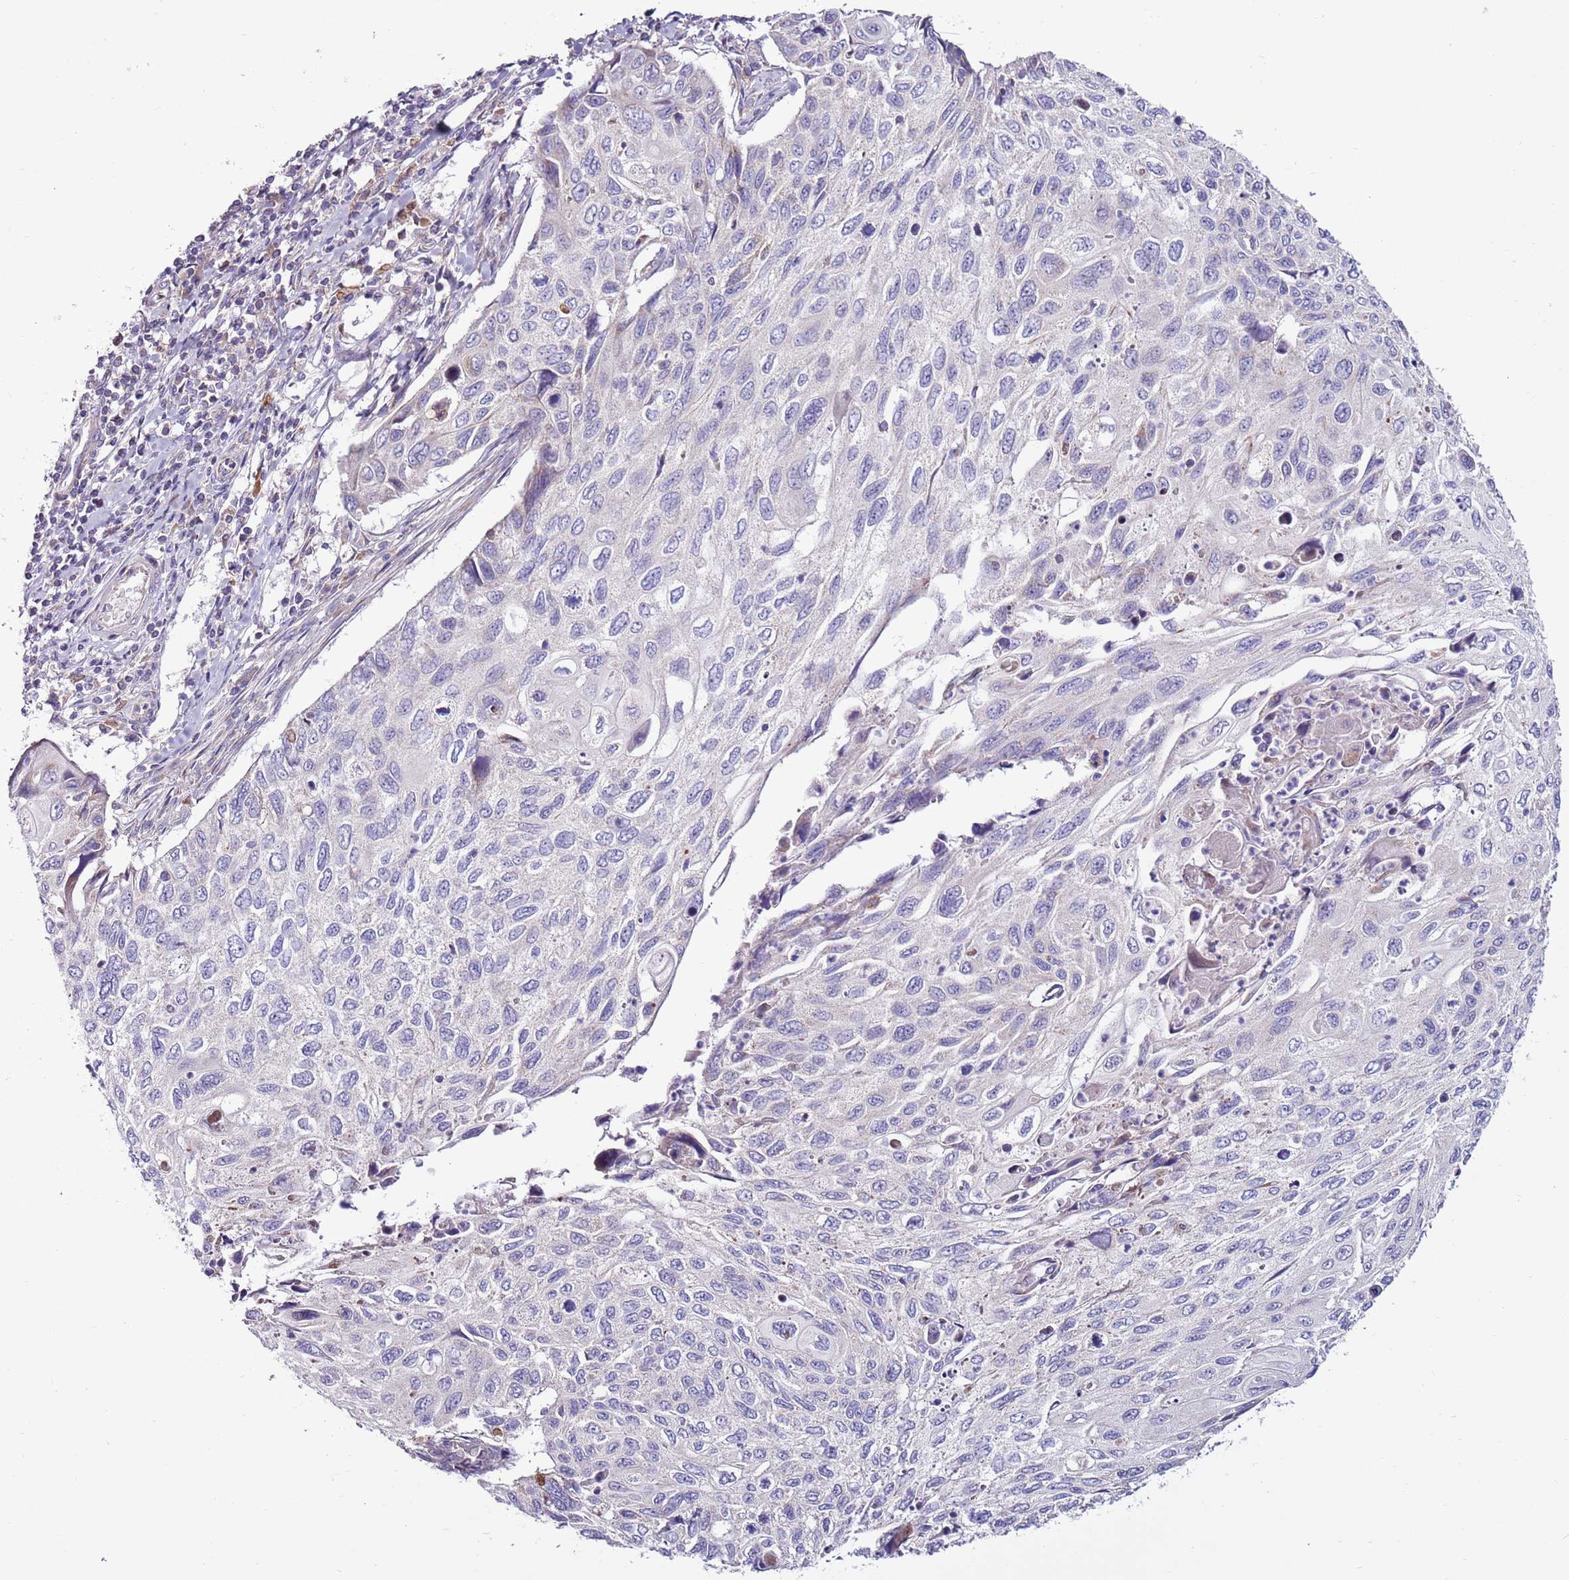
{"staining": {"intensity": "negative", "quantity": "none", "location": "none"}, "tissue": "cervical cancer", "cell_type": "Tumor cells", "image_type": "cancer", "snomed": [{"axis": "morphology", "description": "Squamous cell carcinoma, NOS"}, {"axis": "topography", "description": "Cervix"}], "caption": "A histopathology image of human cervical cancer is negative for staining in tumor cells. (Brightfield microscopy of DAB IHC at high magnification).", "gene": "SMG1", "patient": {"sex": "female", "age": 70}}